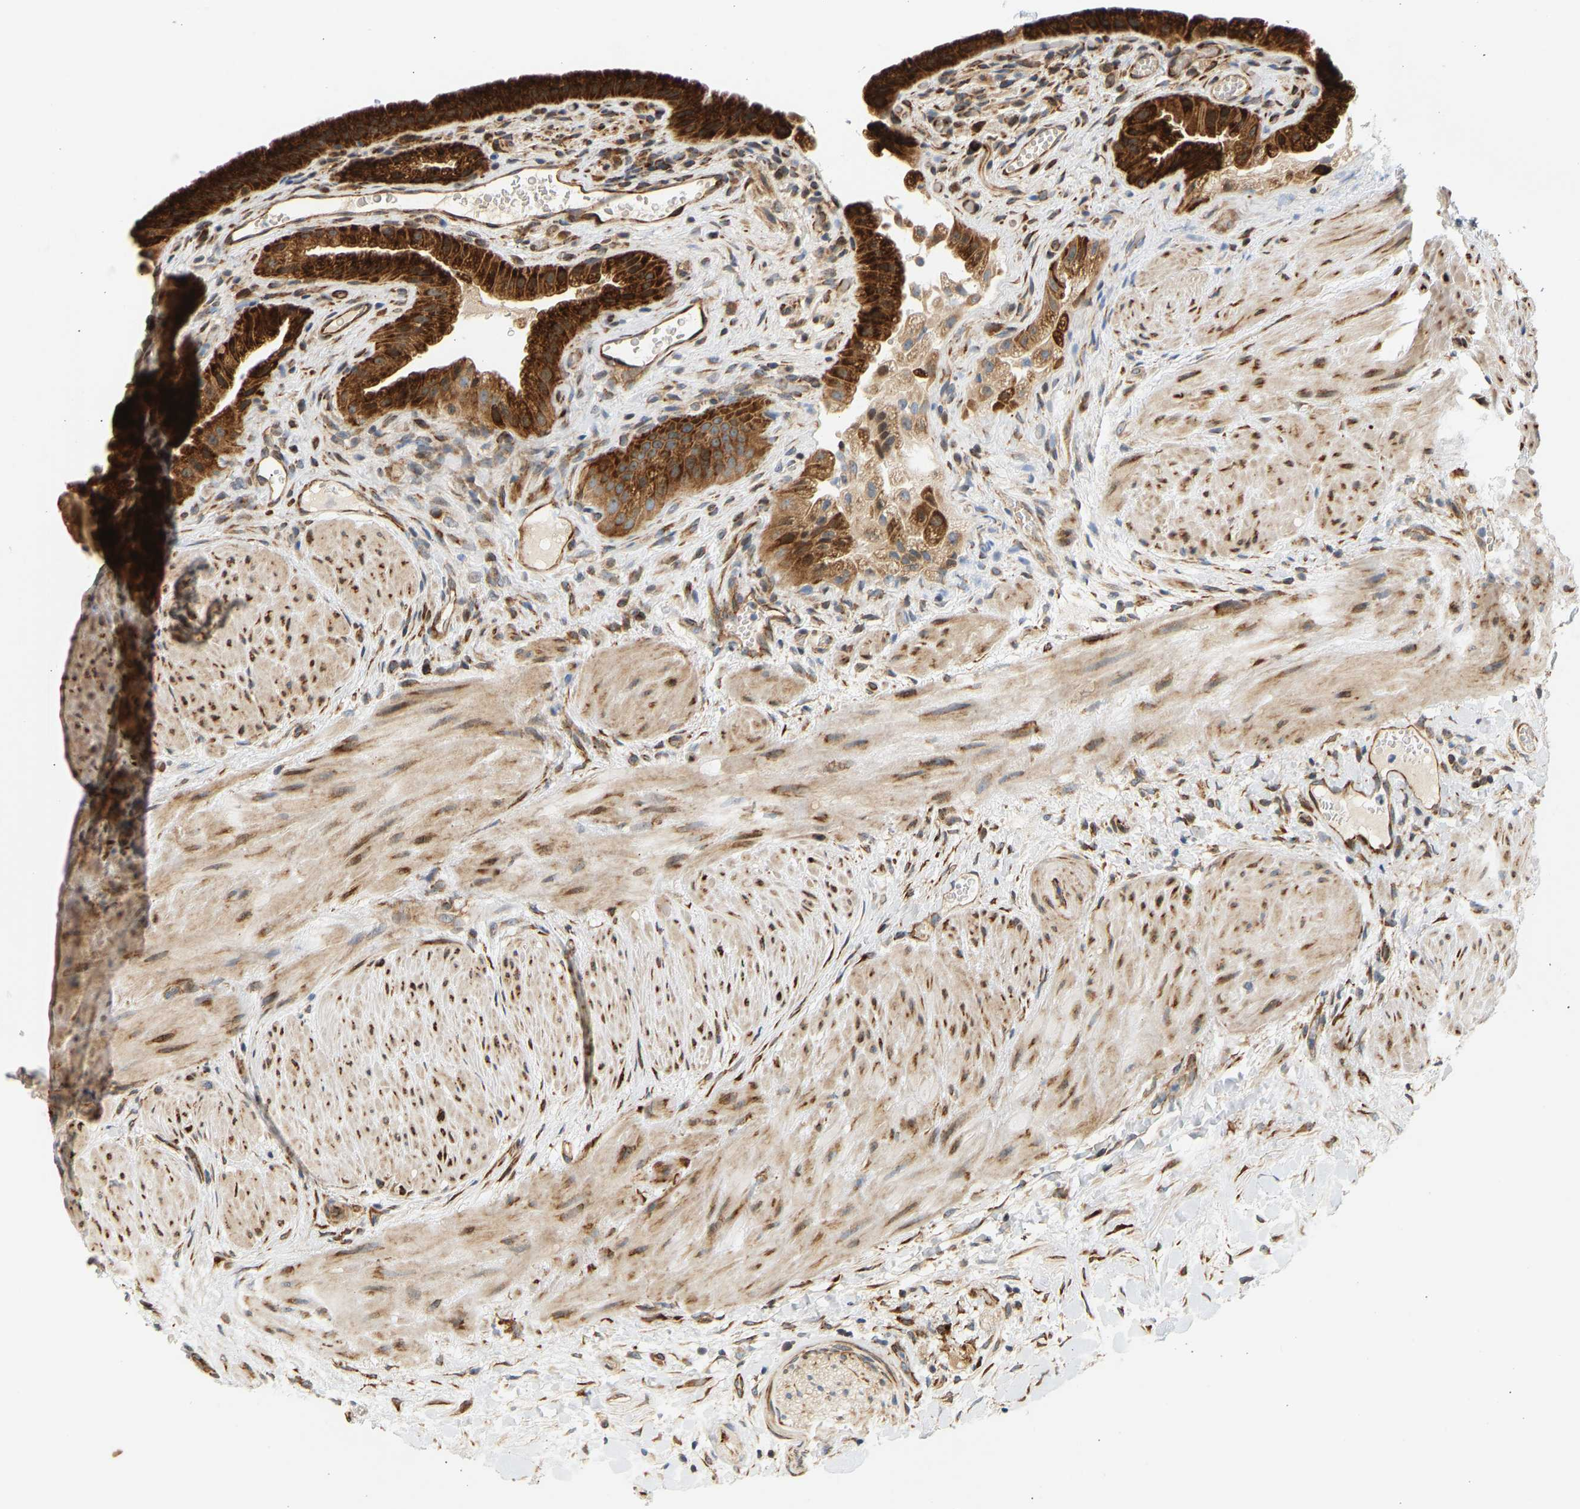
{"staining": {"intensity": "strong", "quantity": ">75%", "location": "cytoplasmic/membranous"}, "tissue": "gallbladder", "cell_type": "Glandular cells", "image_type": "normal", "snomed": [{"axis": "morphology", "description": "Normal tissue, NOS"}, {"axis": "topography", "description": "Gallbladder"}], "caption": "Immunohistochemistry (DAB (3,3'-diaminobenzidine)) staining of unremarkable human gallbladder reveals strong cytoplasmic/membranous protein expression in approximately >75% of glandular cells. (DAB (3,3'-diaminobenzidine) IHC, brown staining for protein, blue staining for nuclei).", "gene": "RPS14", "patient": {"sex": "male", "age": 49}}